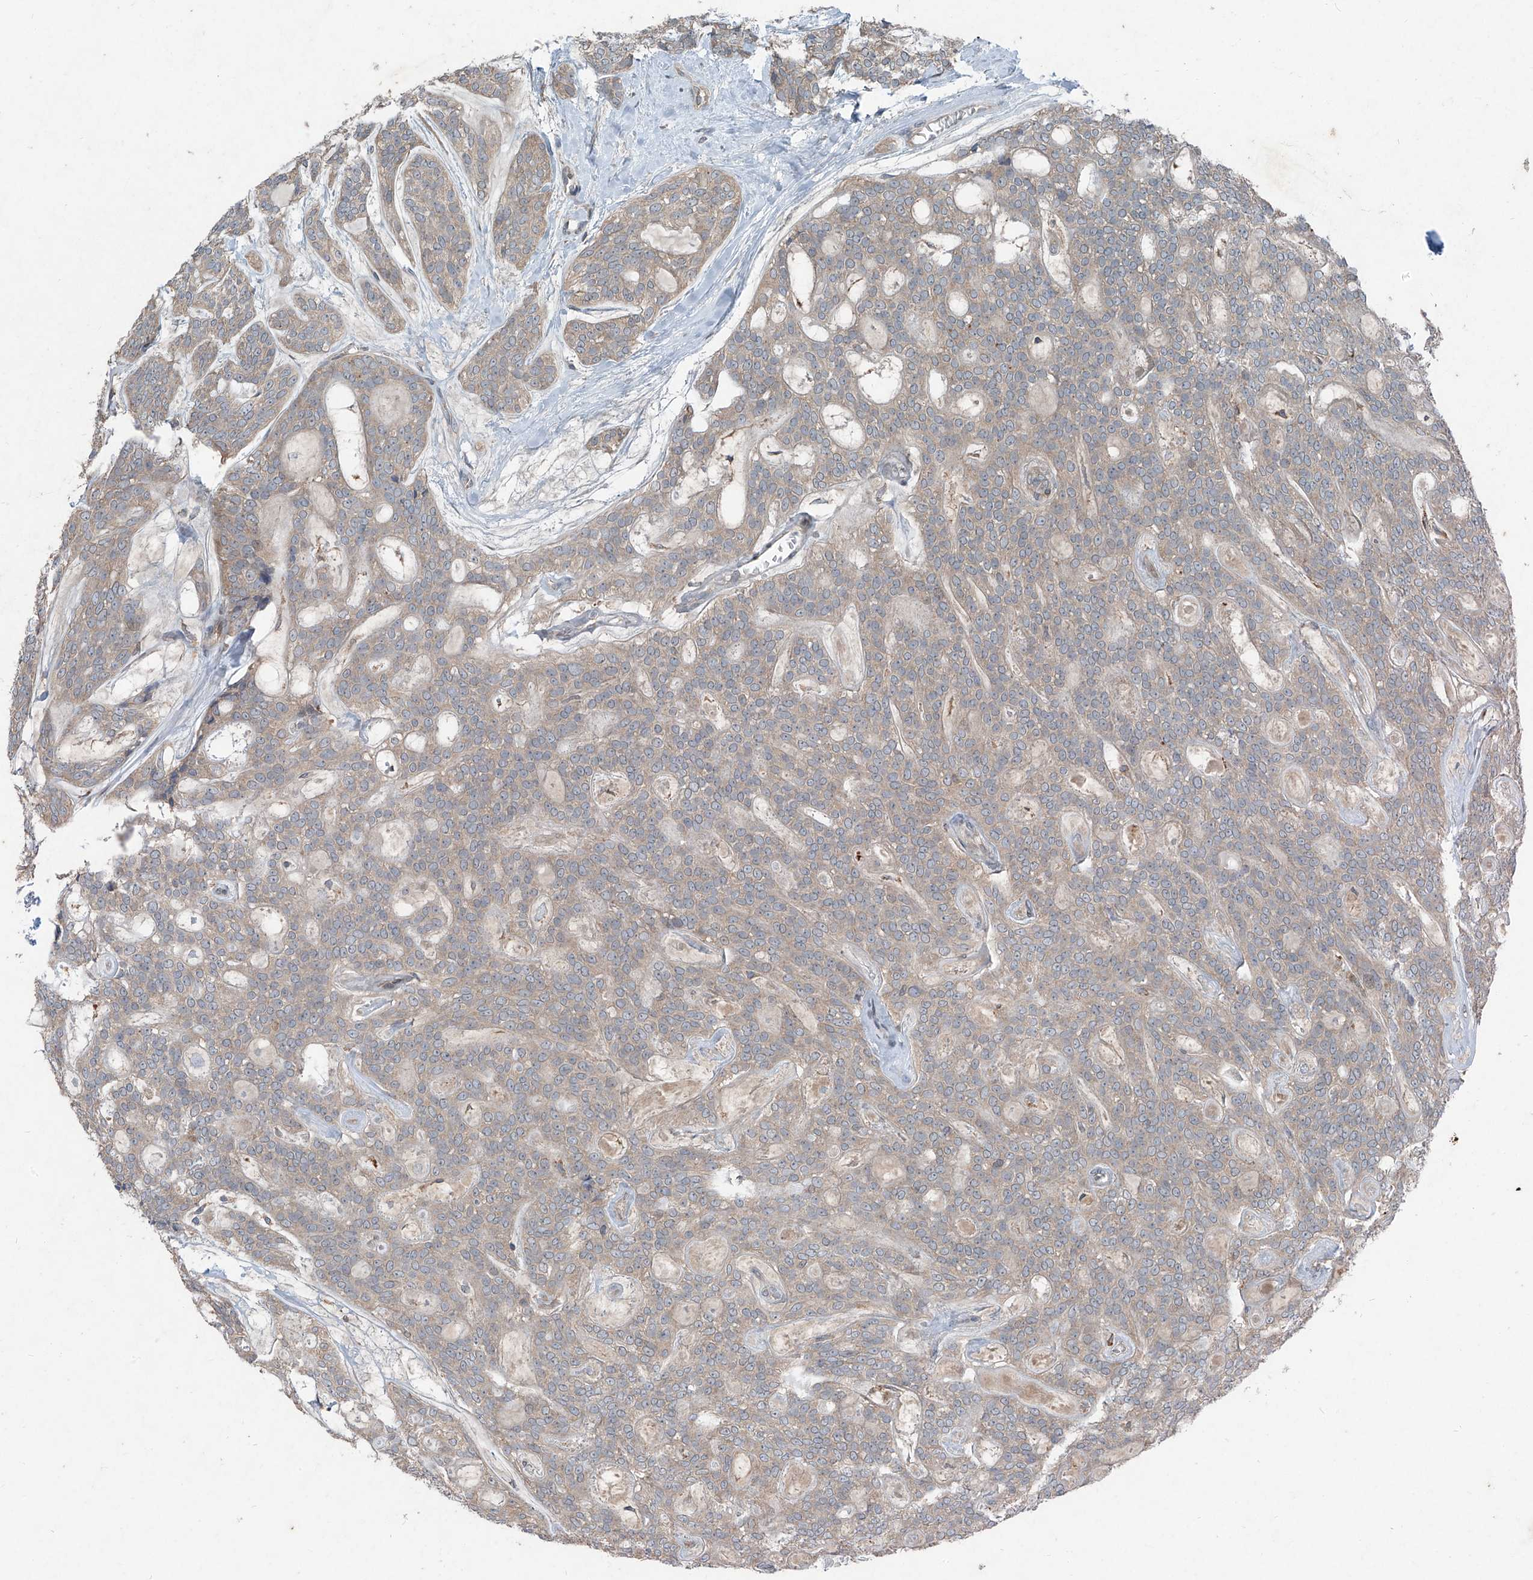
{"staining": {"intensity": "weak", "quantity": "<25%", "location": "cytoplasmic/membranous"}, "tissue": "head and neck cancer", "cell_type": "Tumor cells", "image_type": "cancer", "snomed": [{"axis": "morphology", "description": "Adenocarcinoma, NOS"}, {"axis": "topography", "description": "Head-Neck"}], "caption": "High power microscopy image of an immunohistochemistry photomicrograph of head and neck cancer (adenocarcinoma), revealing no significant expression in tumor cells.", "gene": "FOXRED2", "patient": {"sex": "male", "age": 66}}